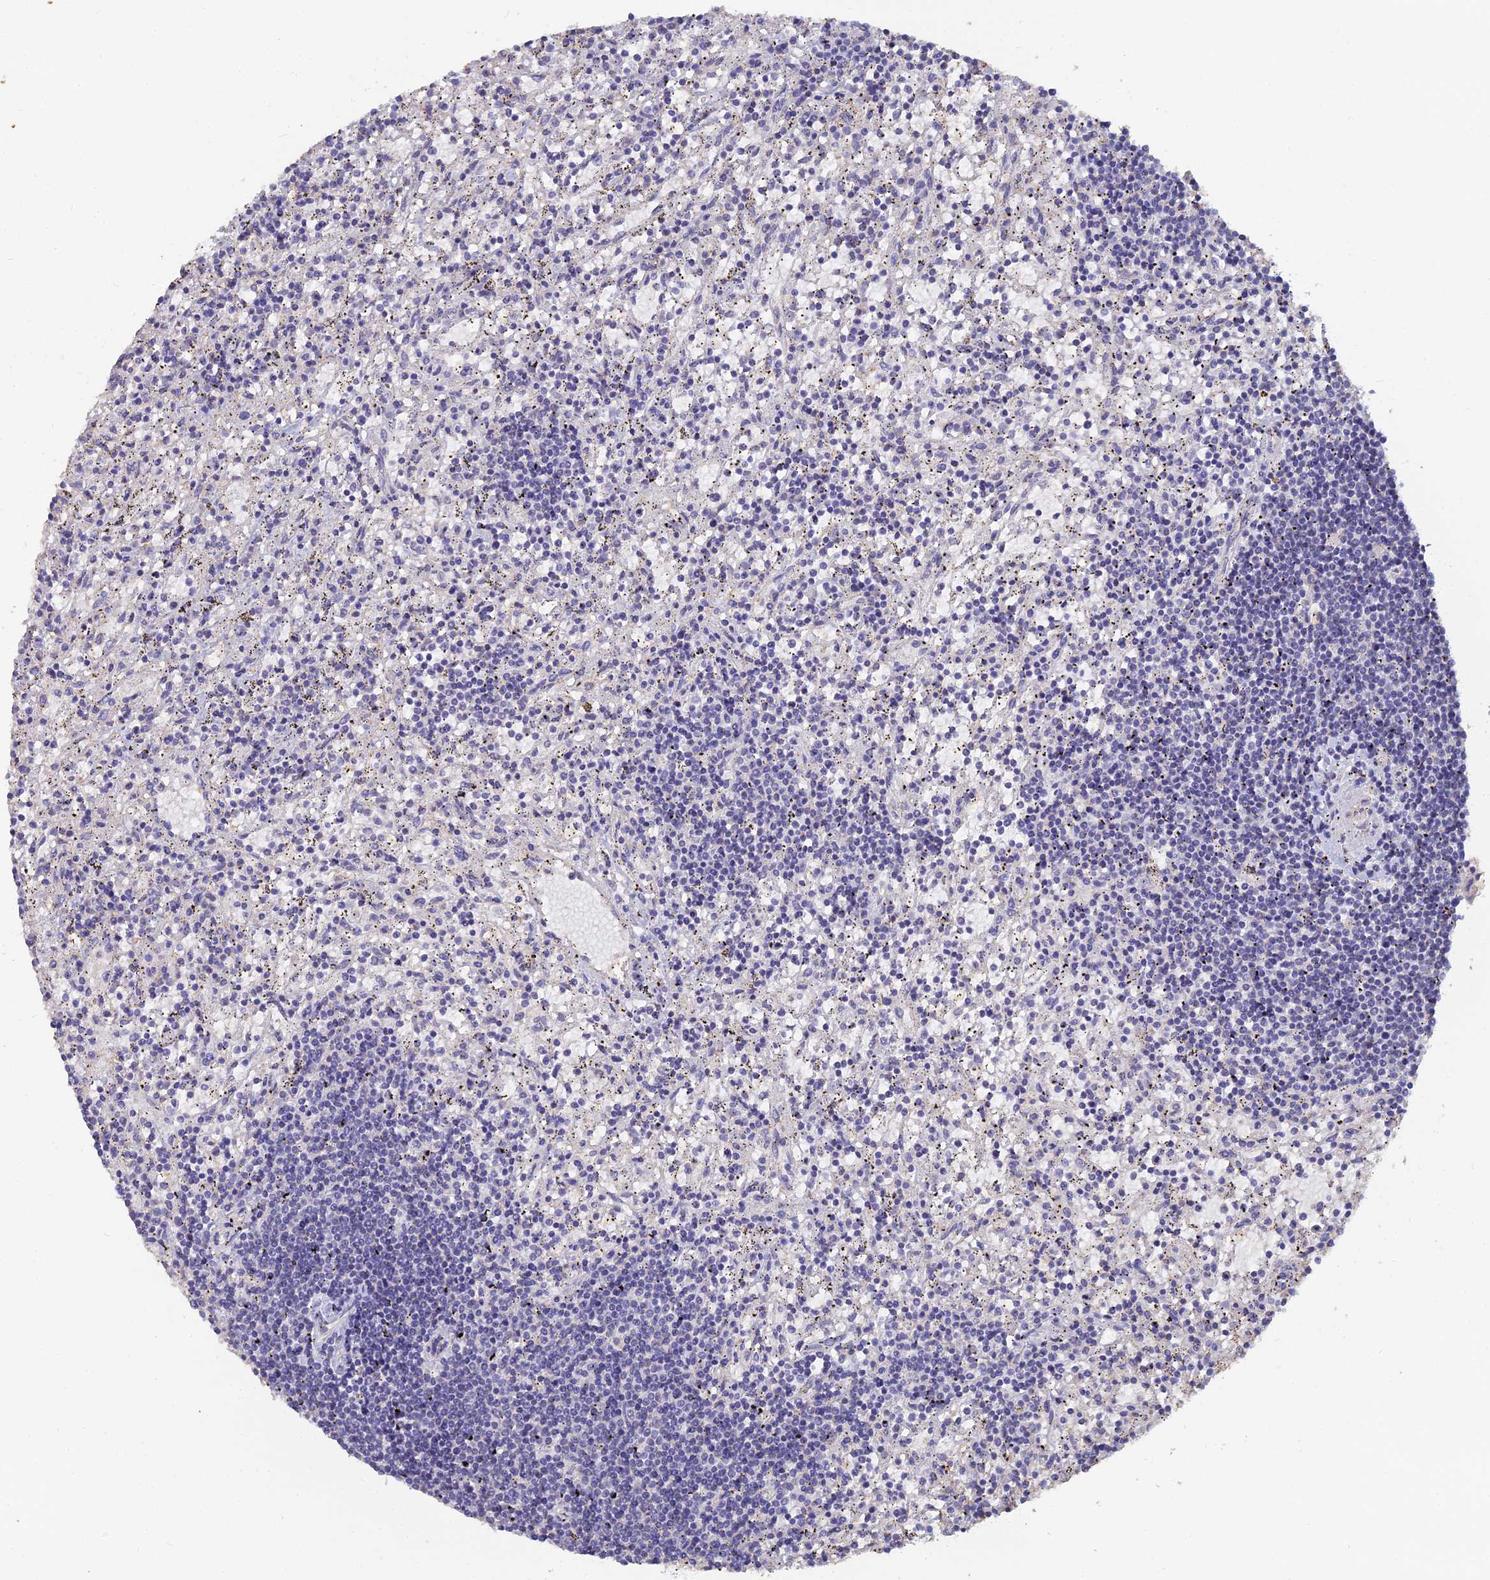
{"staining": {"intensity": "negative", "quantity": "none", "location": "none"}, "tissue": "lymphoma", "cell_type": "Tumor cells", "image_type": "cancer", "snomed": [{"axis": "morphology", "description": "Malignant lymphoma, non-Hodgkin's type, Low grade"}, {"axis": "topography", "description": "Spleen"}], "caption": "Immunohistochemistry image of neoplastic tissue: human low-grade malignant lymphoma, non-Hodgkin's type stained with DAB shows no significant protein staining in tumor cells.", "gene": "PCDHA5", "patient": {"sex": "male", "age": 76}}